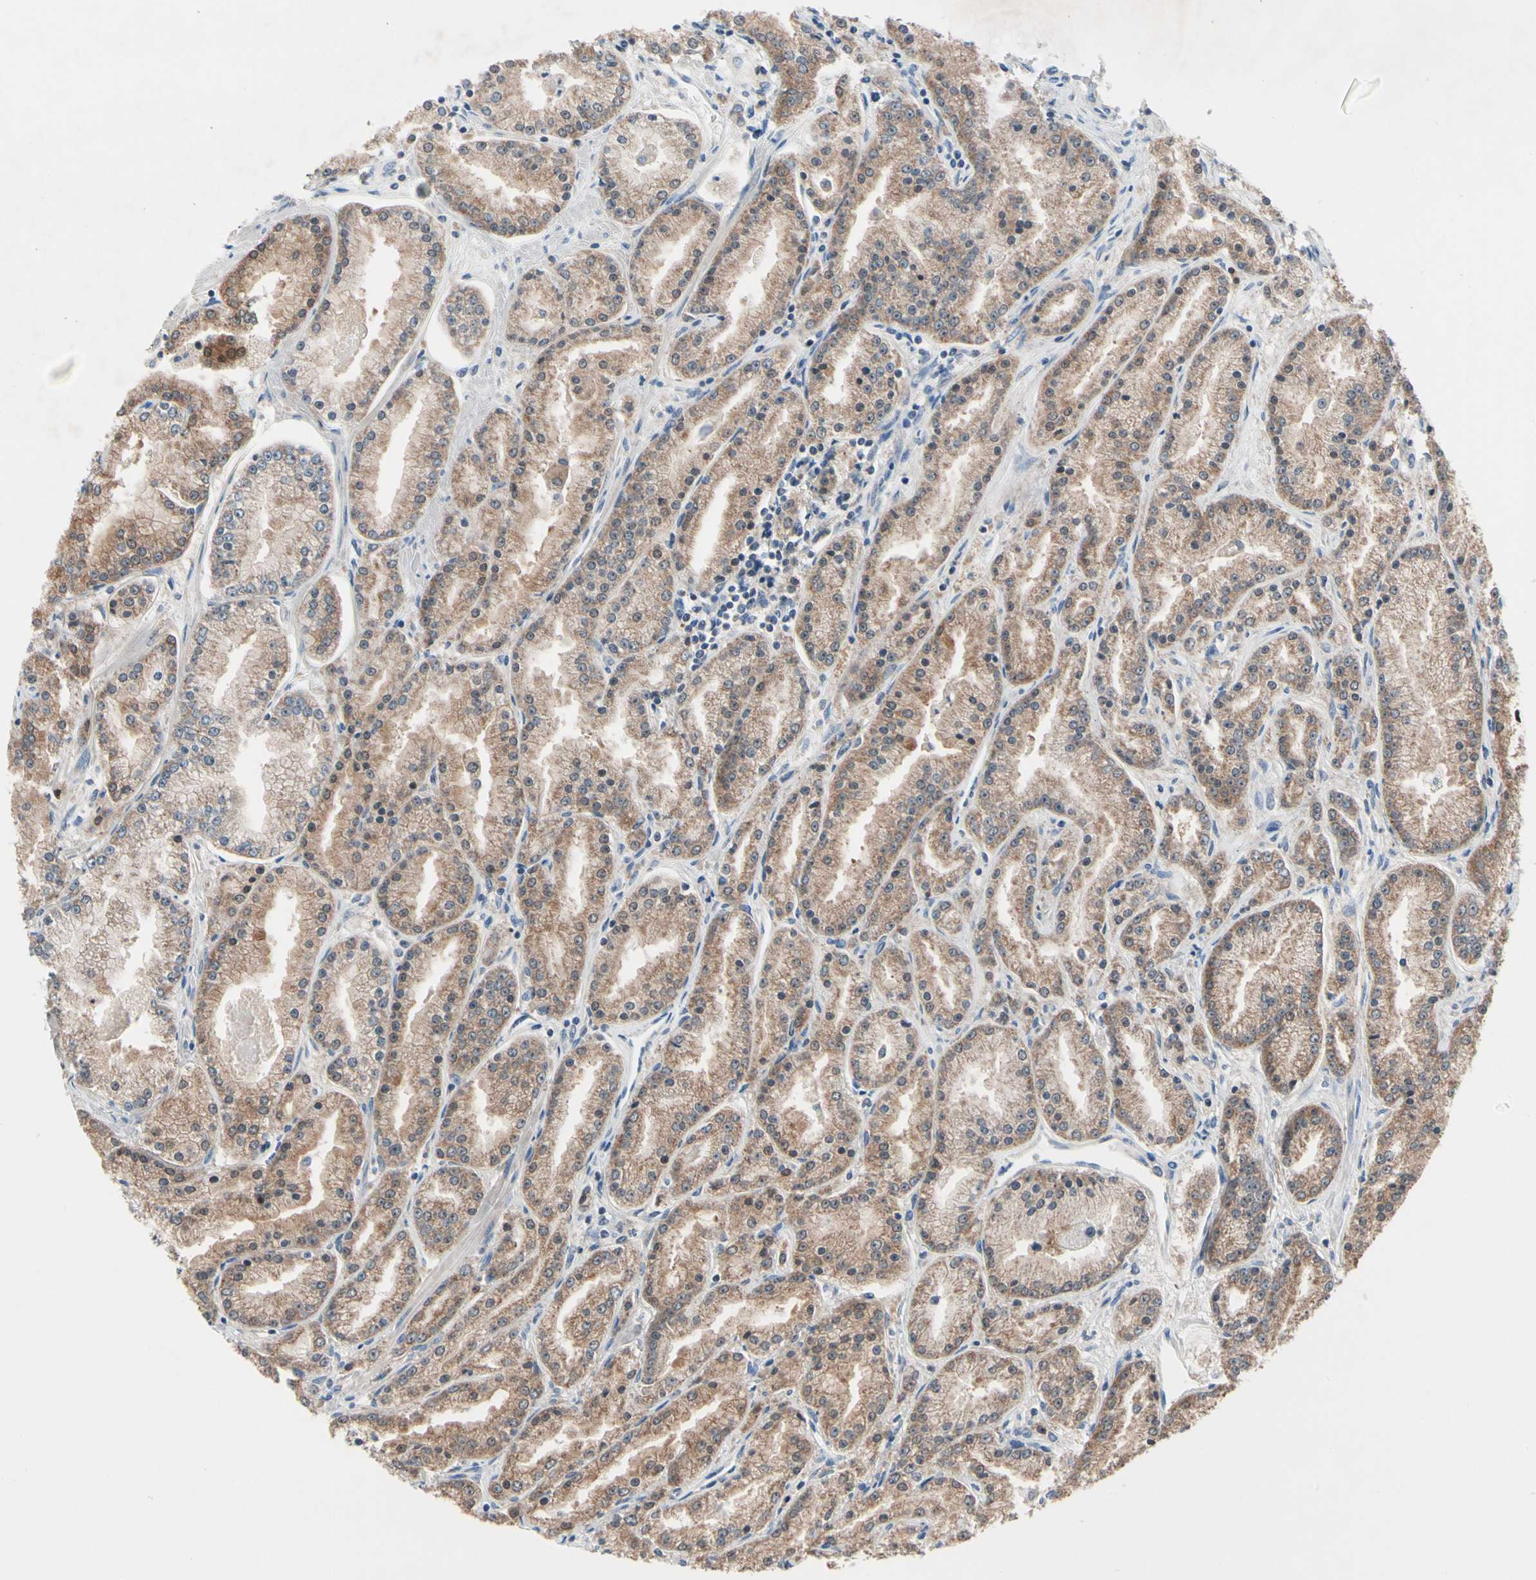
{"staining": {"intensity": "weak", "quantity": ">75%", "location": "cytoplasmic/membranous"}, "tissue": "prostate cancer", "cell_type": "Tumor cells", "image_type": "cancer", "snomed": [{"axis": "morphology", "description": "Adenocarcinoma, High grade"}, {"axis": "topography", "description": "Prostate"}], "caption": "Protein staining demonstrates weak cytoplasmic/membranous positivity in about >75% of tumor cells in adenocarcinoma (high-grade) (prostate).", "gene": "MTHFS", "patient": {"sex": "male", "age": 61}}